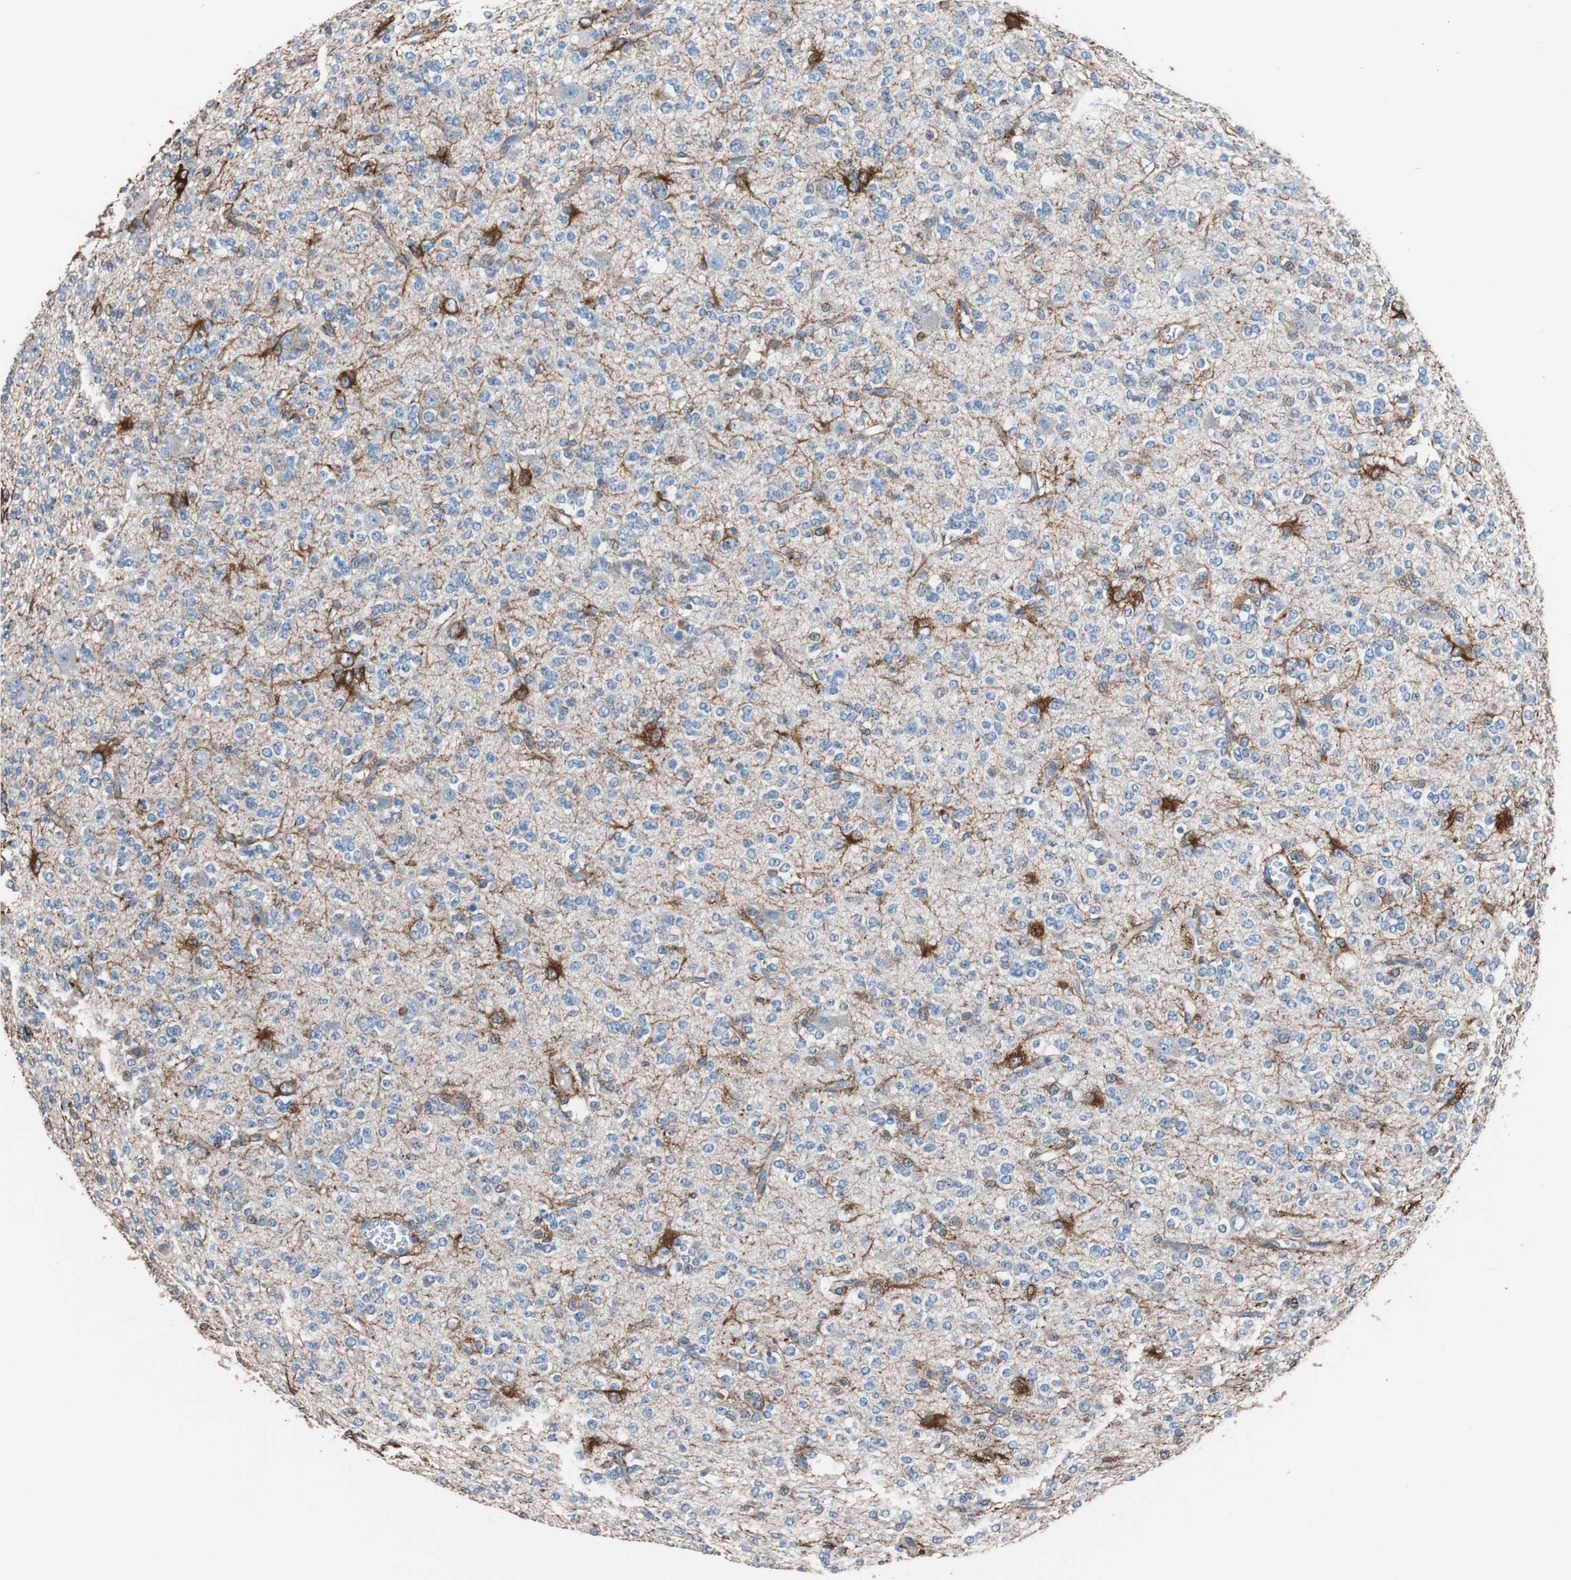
{"staining": {"intensity": "strong", "quantity": "<25%", "location": "cytoplasmic/membranous"}, "tissue": "glioma", "cell_type": "Tumor cells", "image_type": "cancer", "snomed": [{"axis": "morphology", "description": "Glioma, malignant, Low grade"}, {"axis": "topography", "description": "Brain"}], "caption": "Glioma stained with a protein marker reveals strong staining in tumor cells.", "gene": "PBXIP1", "patient": {"sex": "male", "age": 38}}